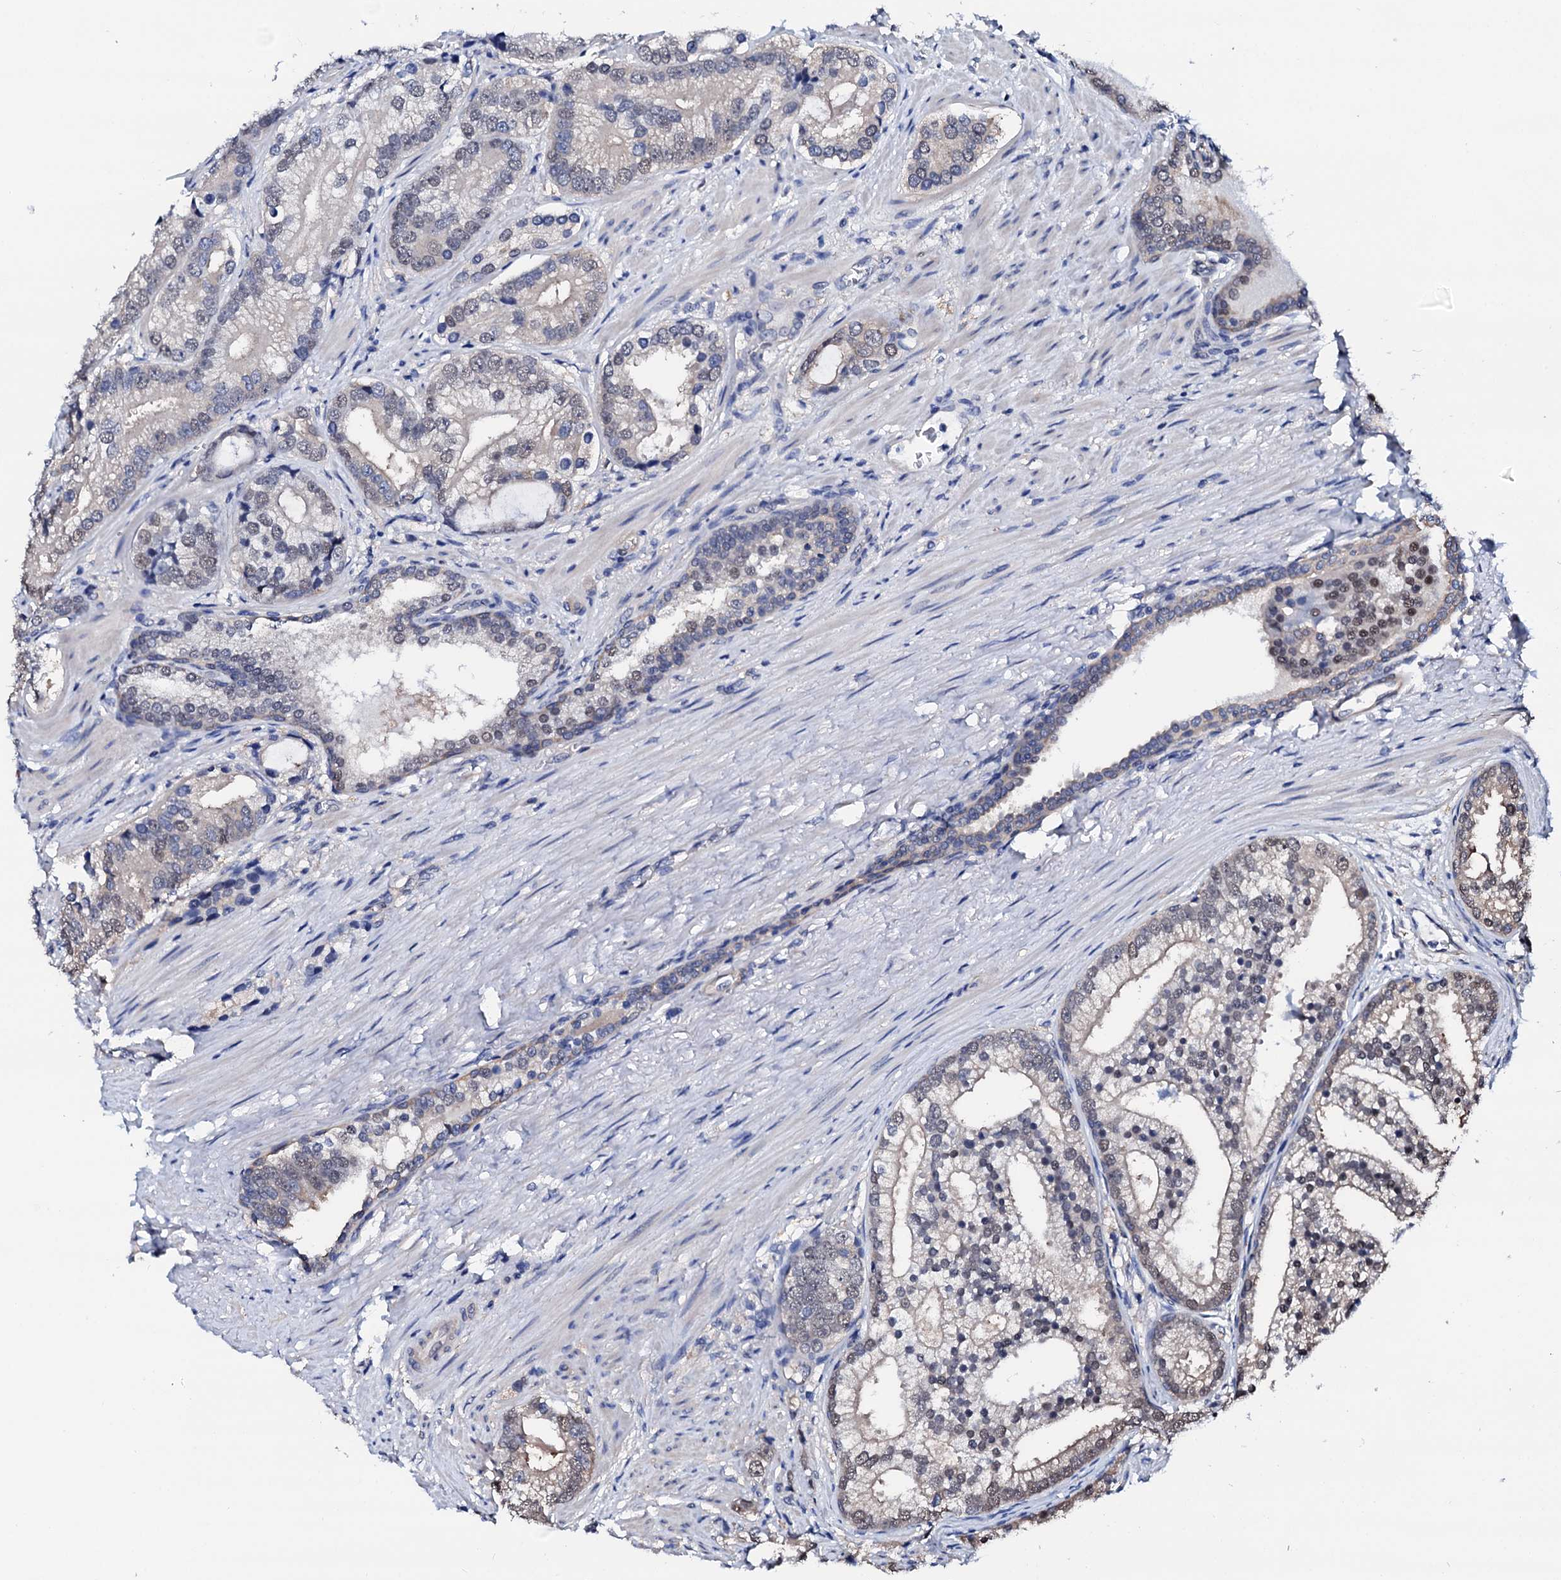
{"staining": {"intensity": "weak", "quantity": "25%-75%", "location": "nuclear"}, "tissue": "prostate cancer", "cell_type": "Tumor cells", "image_type": "cancer", "snomed": [{"axis": "morphology", "description": "Adenocarcinoma, High grade"}, {"axis": "topography", "description": "Prostate"}], "caption": "The immunohistochemical stain highlights weak nuclear expression in tumor cells of prostate high-grade adenocarcinoma tissue.", "gene": "CSN2", "patient": {"sex": "male", "age": 75}}